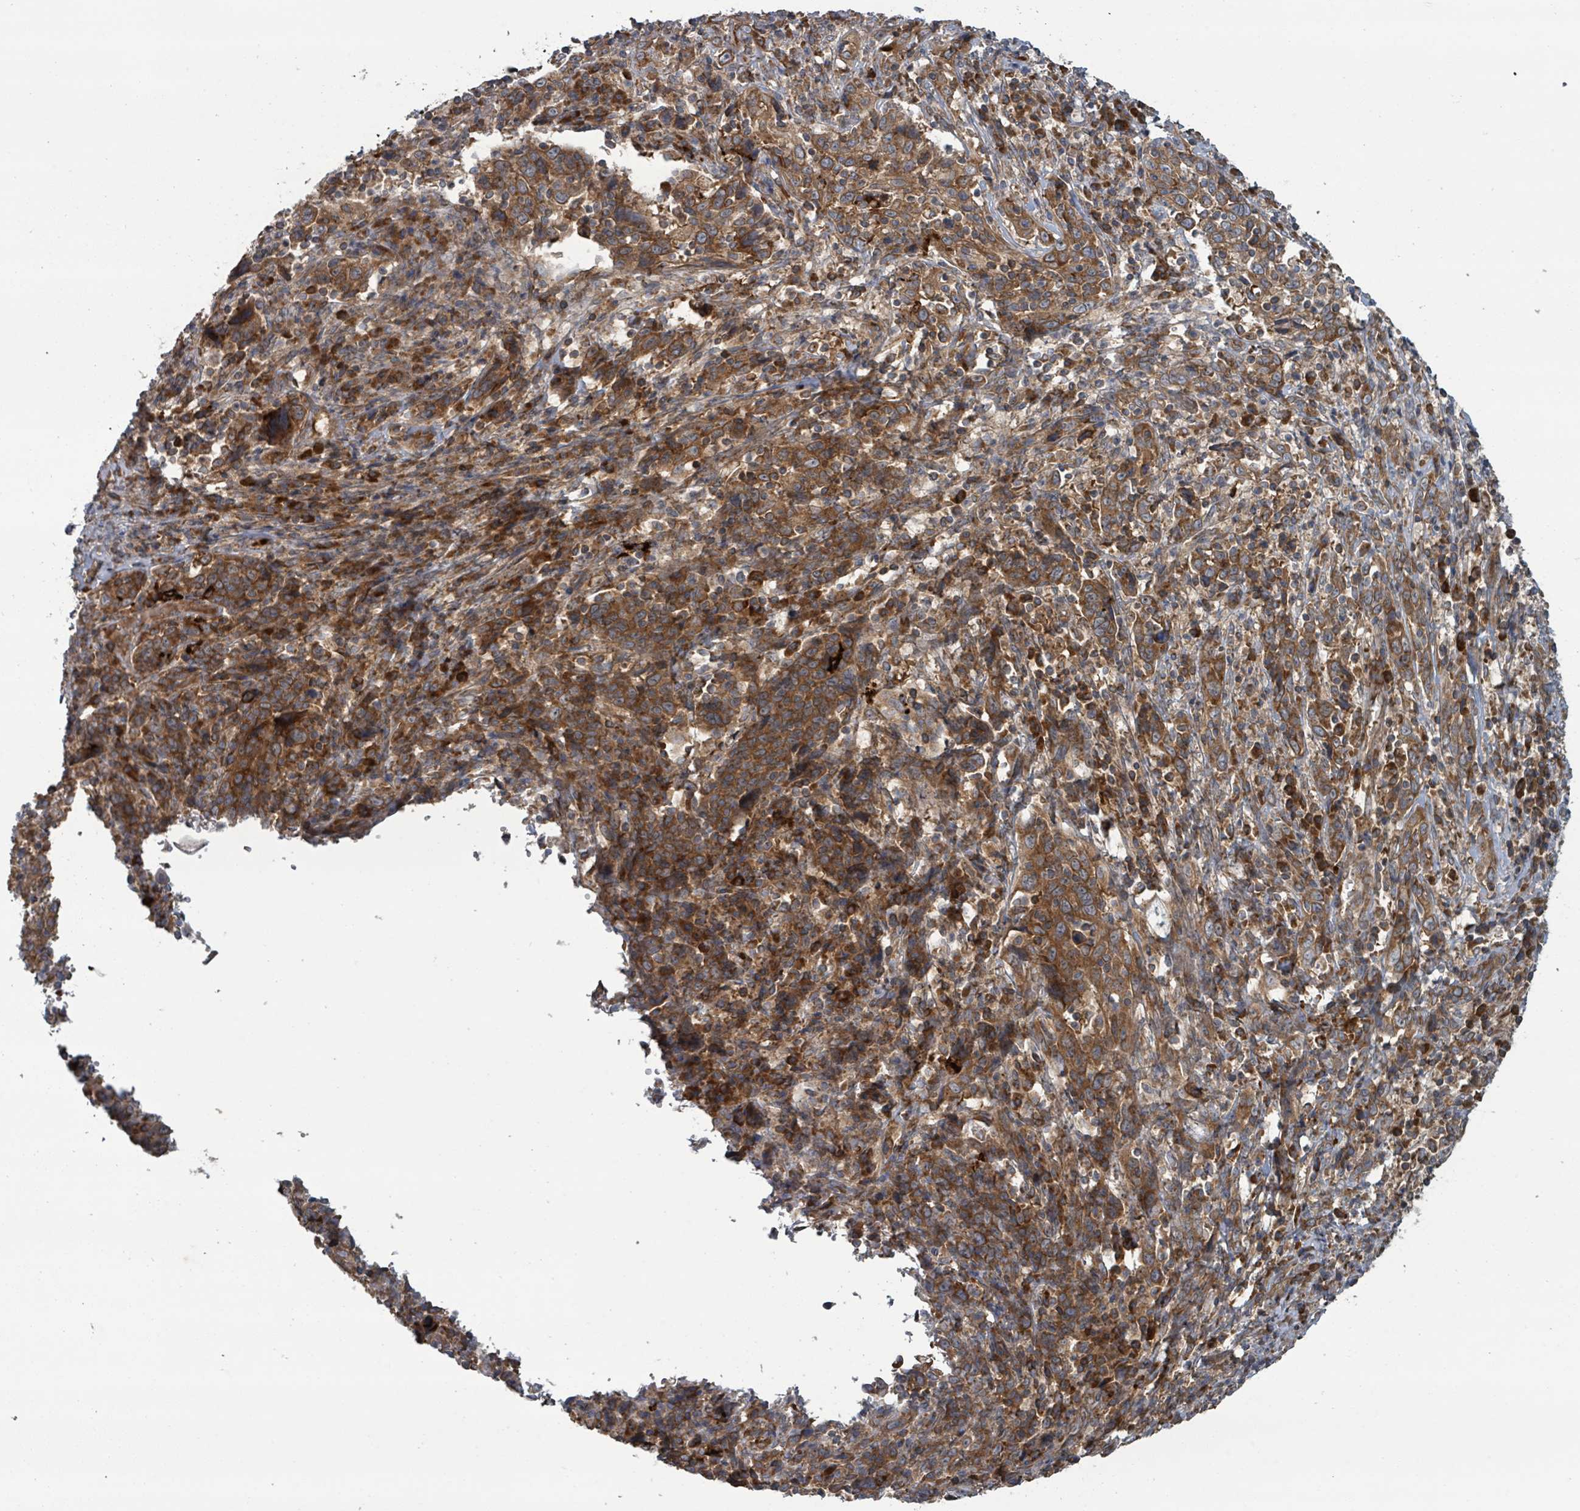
{"staining": {"intensity": "strong", "quantity": ">75%", "location": "cytoplasmic/membranous"}, "tissue": "cervical cancer", "cell_type": "Tumor cells", "image_type": "cancer", "snomed": [{"axis": "morphology", "description": "Squamous cell carcinoma, NOS"}, {"axis": "topography", "description": "Cervix"}], "caption": "Squamous cell carcinoma (cervical) stained for a protein (brown) exhibits strong cytoplasmic/membranous positive positivity in about >75% of tumor cells.", "gene": "OR51E1", "patient": {"sex": "female", "age": 46}}